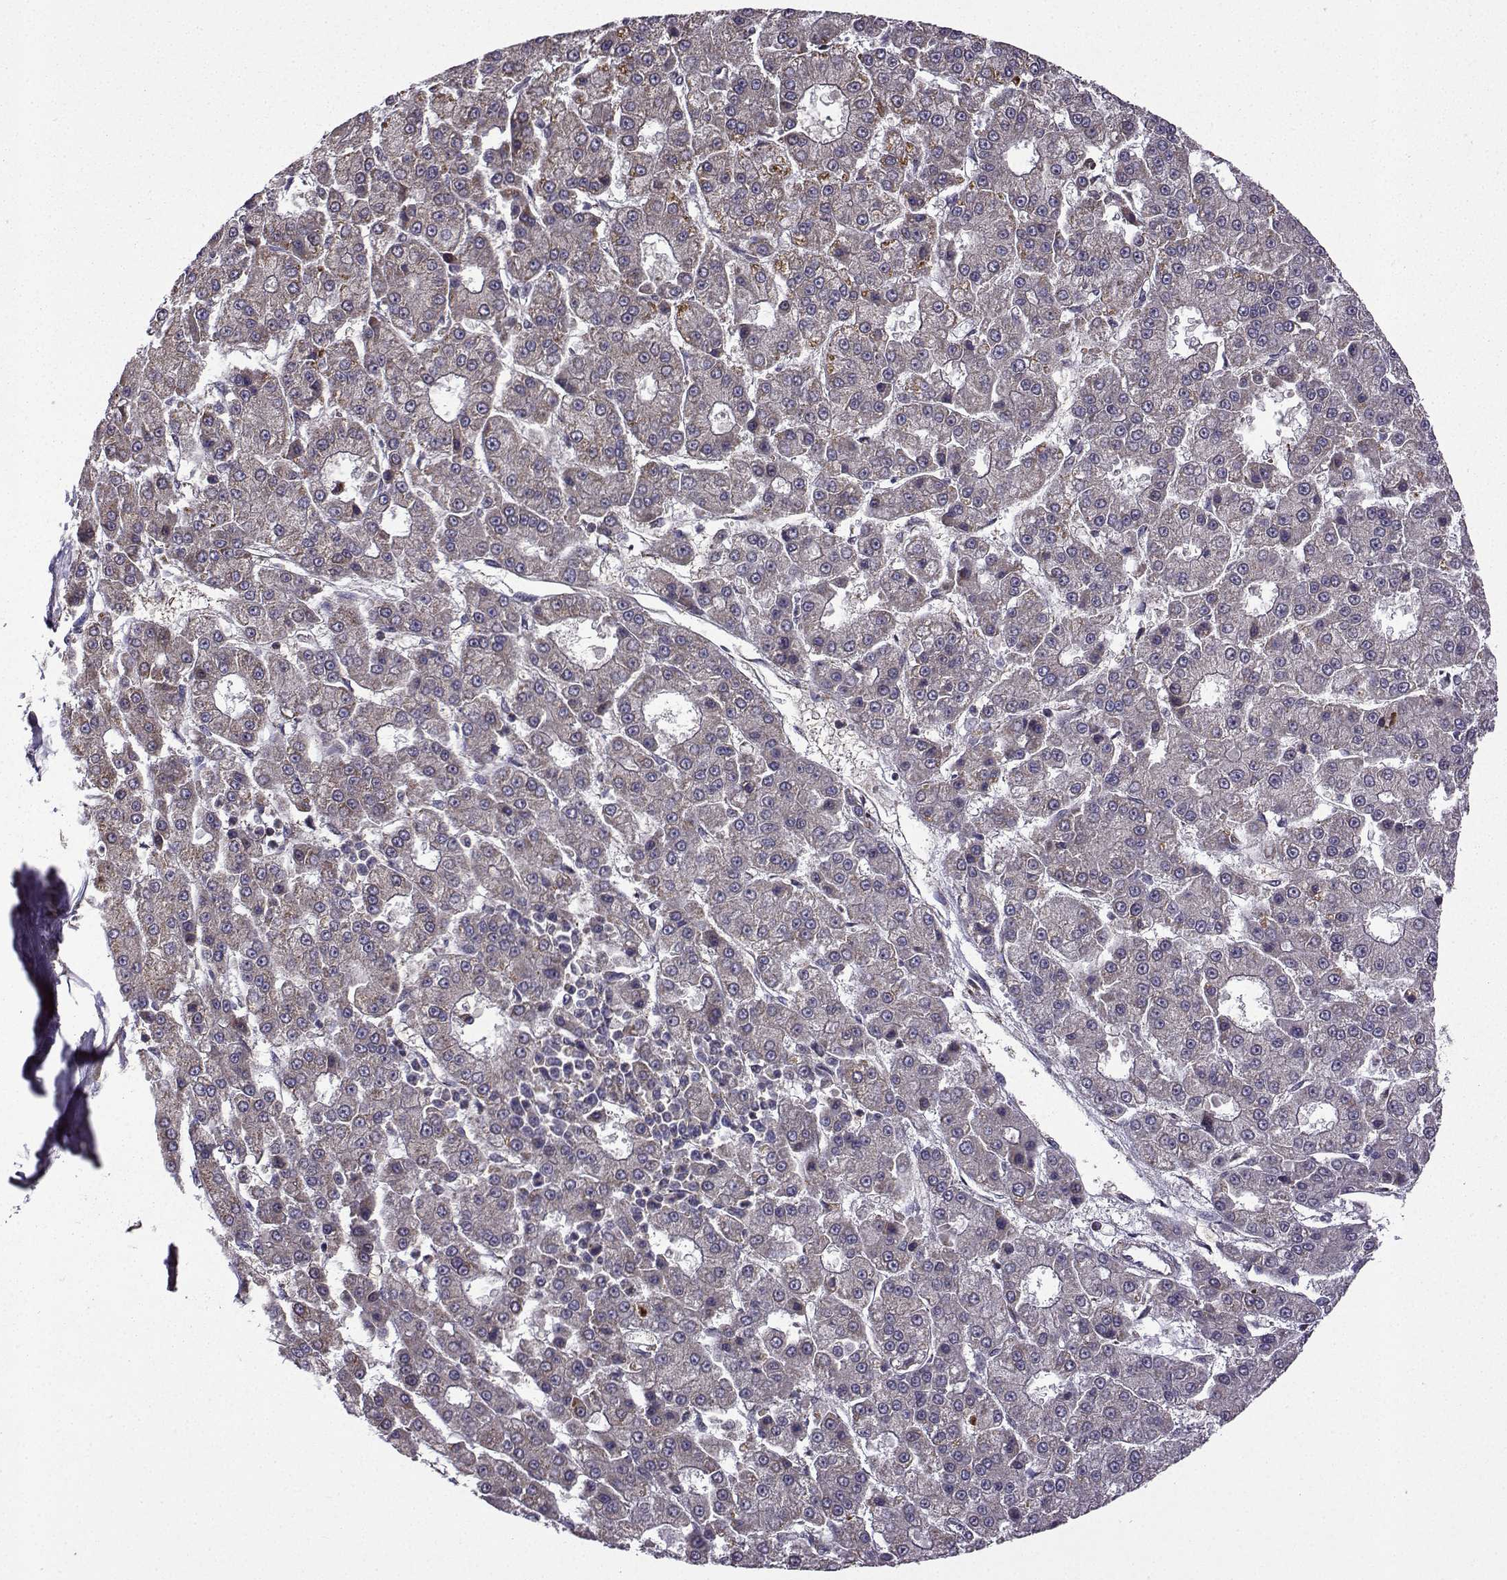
{"staining": {"intensity": "weak", "quantity": "<25%", "location": "cytoplasmic/membranous"}, "tissue": "liver cancer", "cell_type": "Tumor cells", "image_type": "cancer", "snomed": [{"axis": "morphology", "description": "Carcinoma, Hepatocellular, NOS"}, {"axis": "topography", "description": "Liver"}], "caption": "Tumor cells are negative for brown protein staining in liver cancer (hepatocellular carcinoma). The staining was performed using DAB (3,3'-diaminobenzidine) to visualize the protein expression in brown, while the nuclei were stained in blue with hematoxylin (Magnification: 20x).", "gene": "TAB2", "patient": {"sex": "male", "age": 70}}